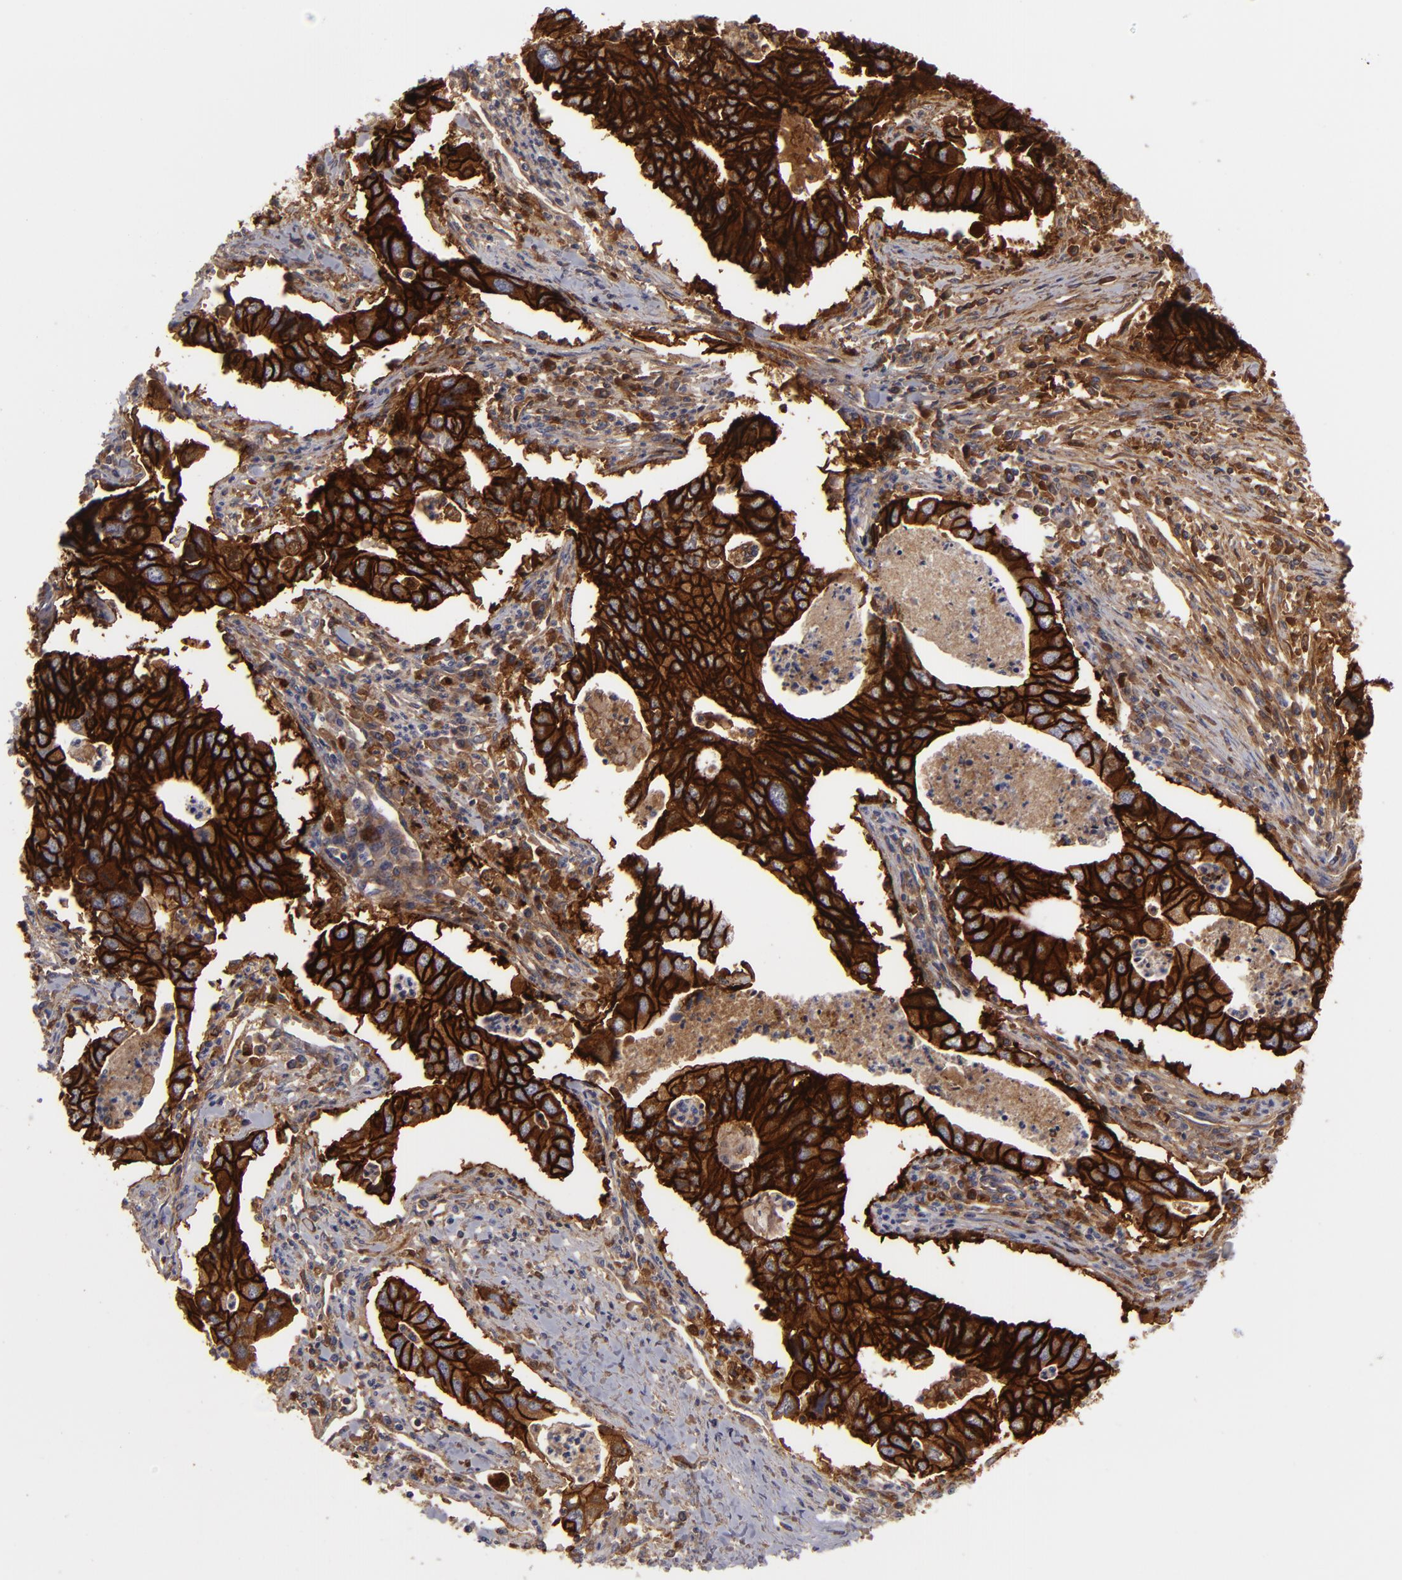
{"staining": {"intensity": "strong", "quantity": ">75%", "location": "cytoplasmic/membranous"}, "tissue": "lung cancer", "cell_type": "Tumor cells", "image_type": "cancer", "snomed": [{"axis": "morphology", "description": "Adenocarcinoma, NOS"}, {"axis": "topography", "description": "Lung"}], "caption": "DAB (3,3'-diaminobenzidine) immunohistochemical staining of human adenocarcinoma (lung) shows strong cytoplasmic/membranous protein staining in approximately >75% of tumor cells.", "gene": "ALCAM", "patient": {"sex": "male", "age": 48}}